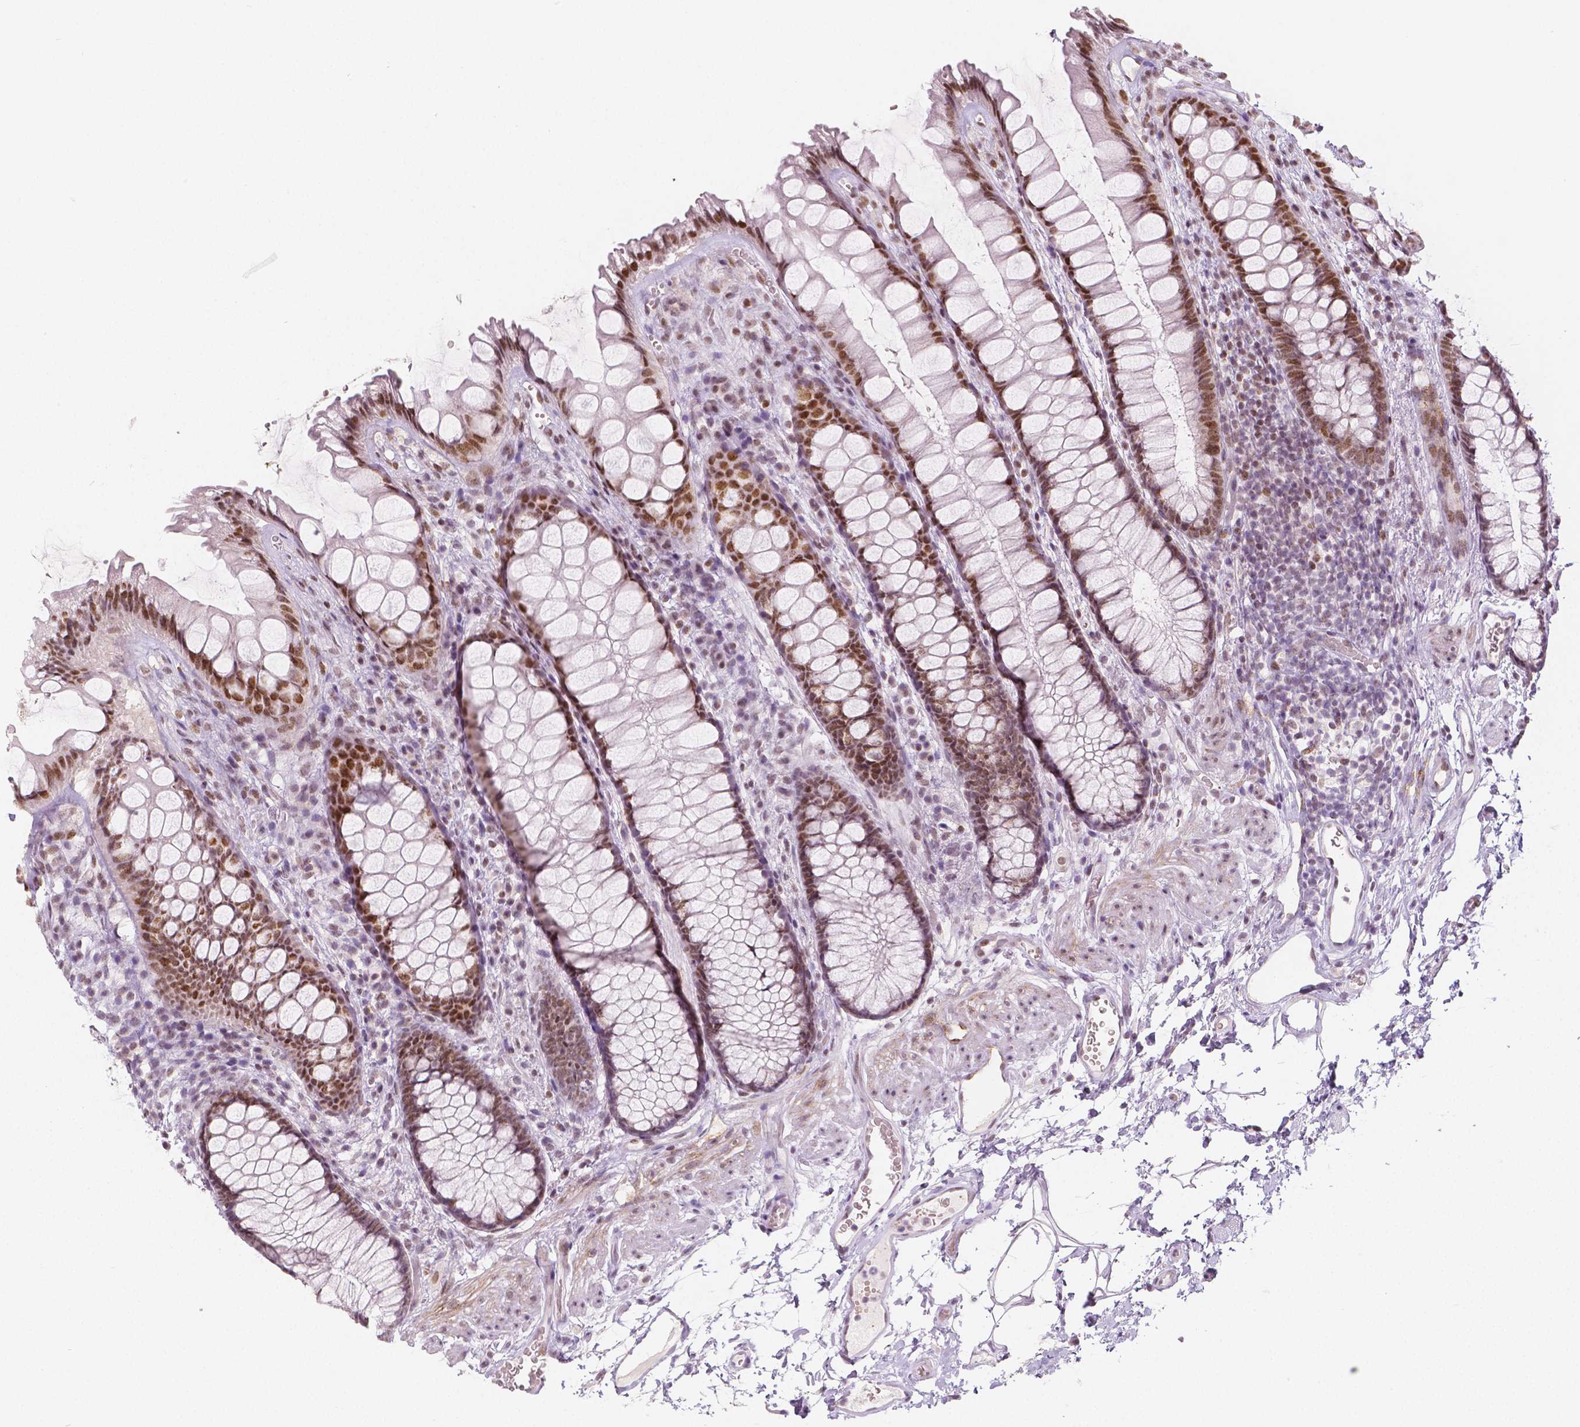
{"staining": {"intensity": "moderate", "quantity": ">75%", "location": "nuclear"}, "tissue": "rectum", "cell_type": "Glandular cells", "image_type": "normal", "snomed": [{"axis": "morphology", "description": "Normal tissue, NOS"}, {"axis": "topography", "description": "Rectum"}], "caption": "DAB immunohistochemical staining of benign human rectum displays moderate nuclear protein expression in approximately >75% of glandular cells.", "gene": "KDM5B", "patient": {"sex": "female", "age": 62}}